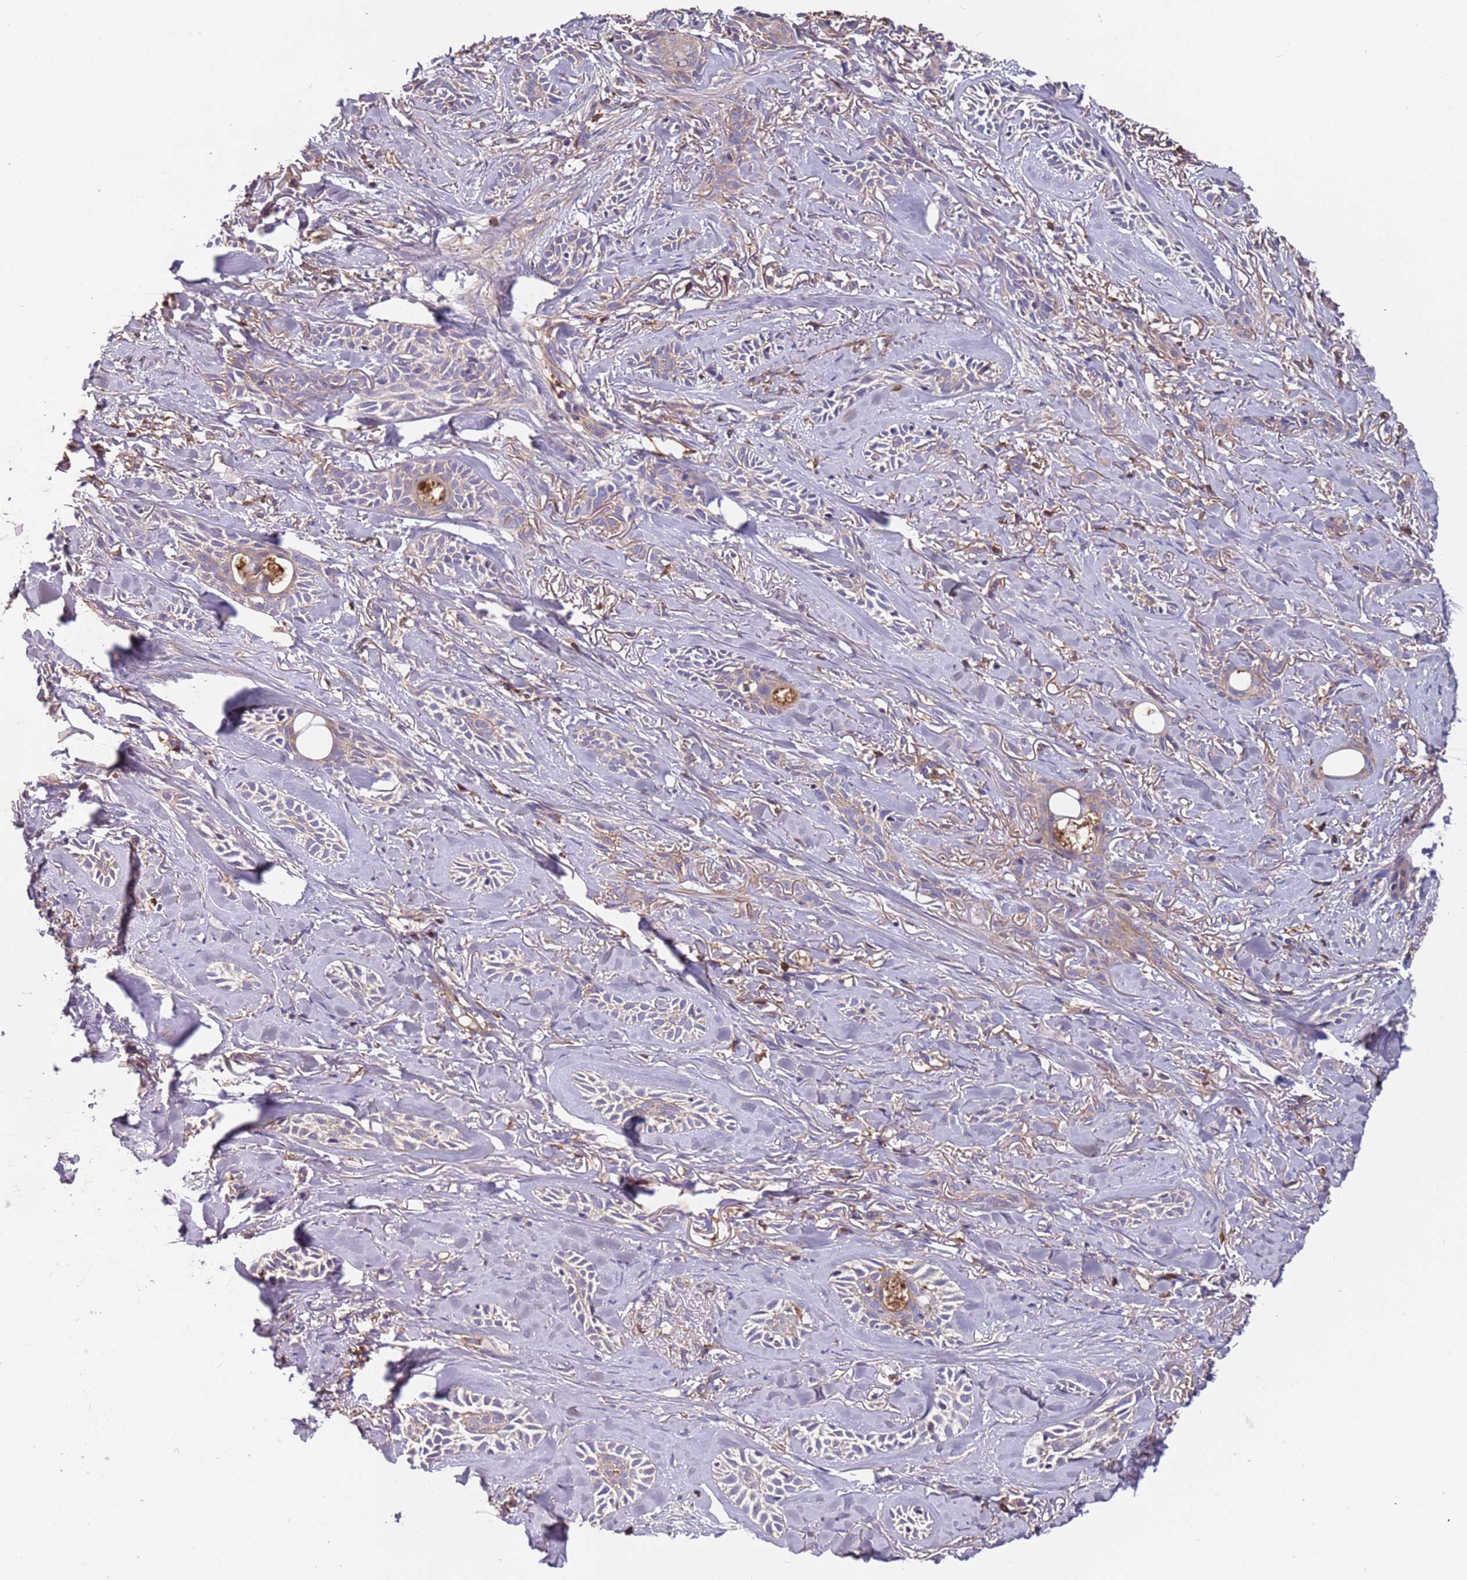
{"staining": {"intensity": "negative", "quantity": "none", "location": "none"}, "tissue": "skin cancer", "cell_type": "Tumor cells", "image_type": "cancer", "snomed": [{"axis": "morphology", "description": "Basal cell carcinoma"}, {"axis": "topography", "description": "Skin"}], "caption": "IHC image of neoplastic tissue: skin cancer (basal cell carcinoma) stained with DAB (3,3'-diaminobenzidine) shows no significant protein staining in tumor cells.", "gene": "SYT4", "patient": {"sex": "female", "age": 59}}